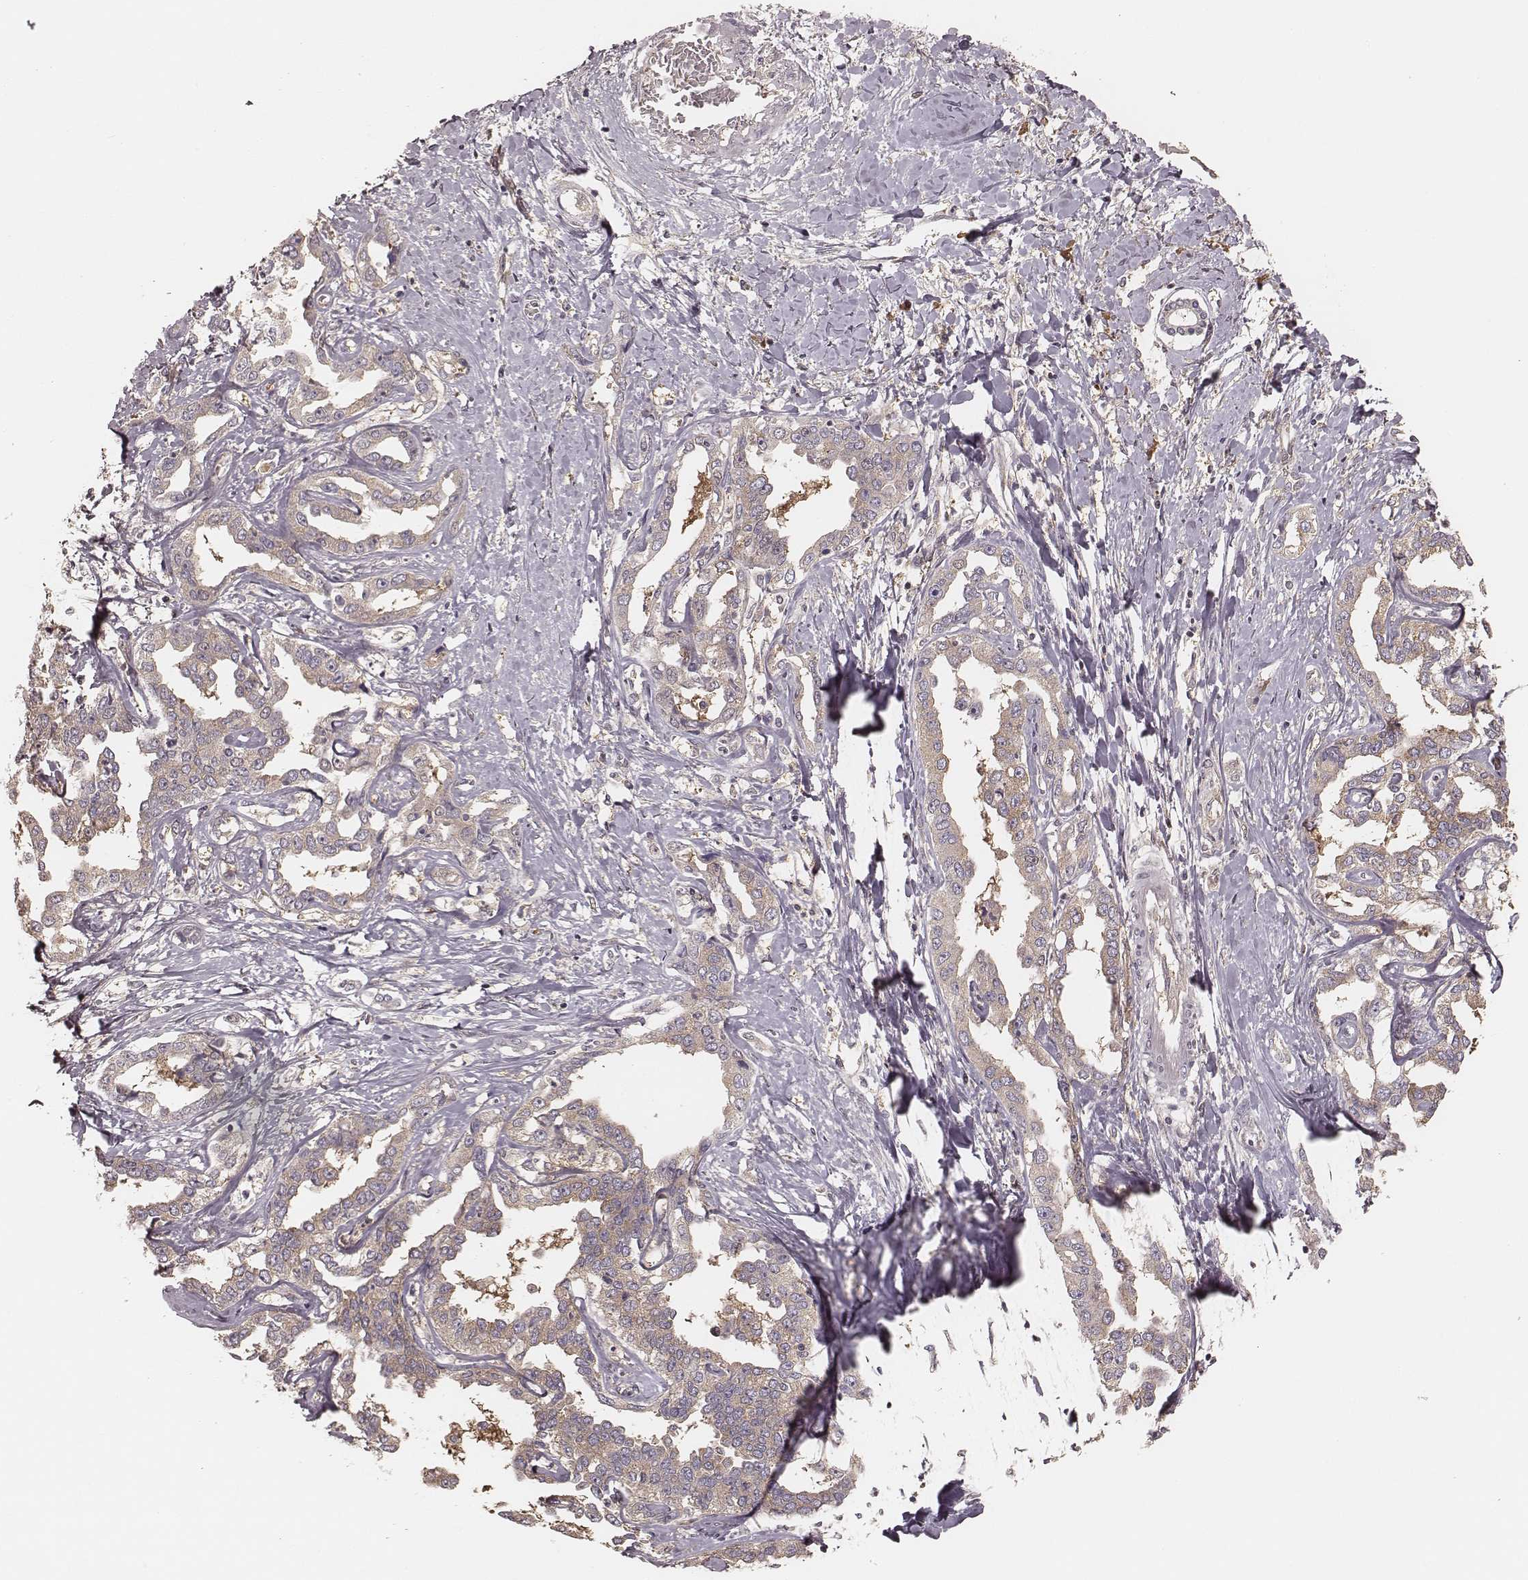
{"staining": {"intensity": "negative", "quantity": "none", "location": "none"}, "tissue": "liver cancer", "cell_type": "Tumor cells", "image_type": "cancer", "snomed": [{"axis": "morphology", "description": "Cholangiocarcinoma"}, {"axis": "topography", "description": "Liver"}], "caption": "The photomicrograph reveals no significant positivity in tumor cells of liver cancer (cholangiocarcinoma).", "gene": "CARS1", "patient": {"sex": "male", "age": 59}}